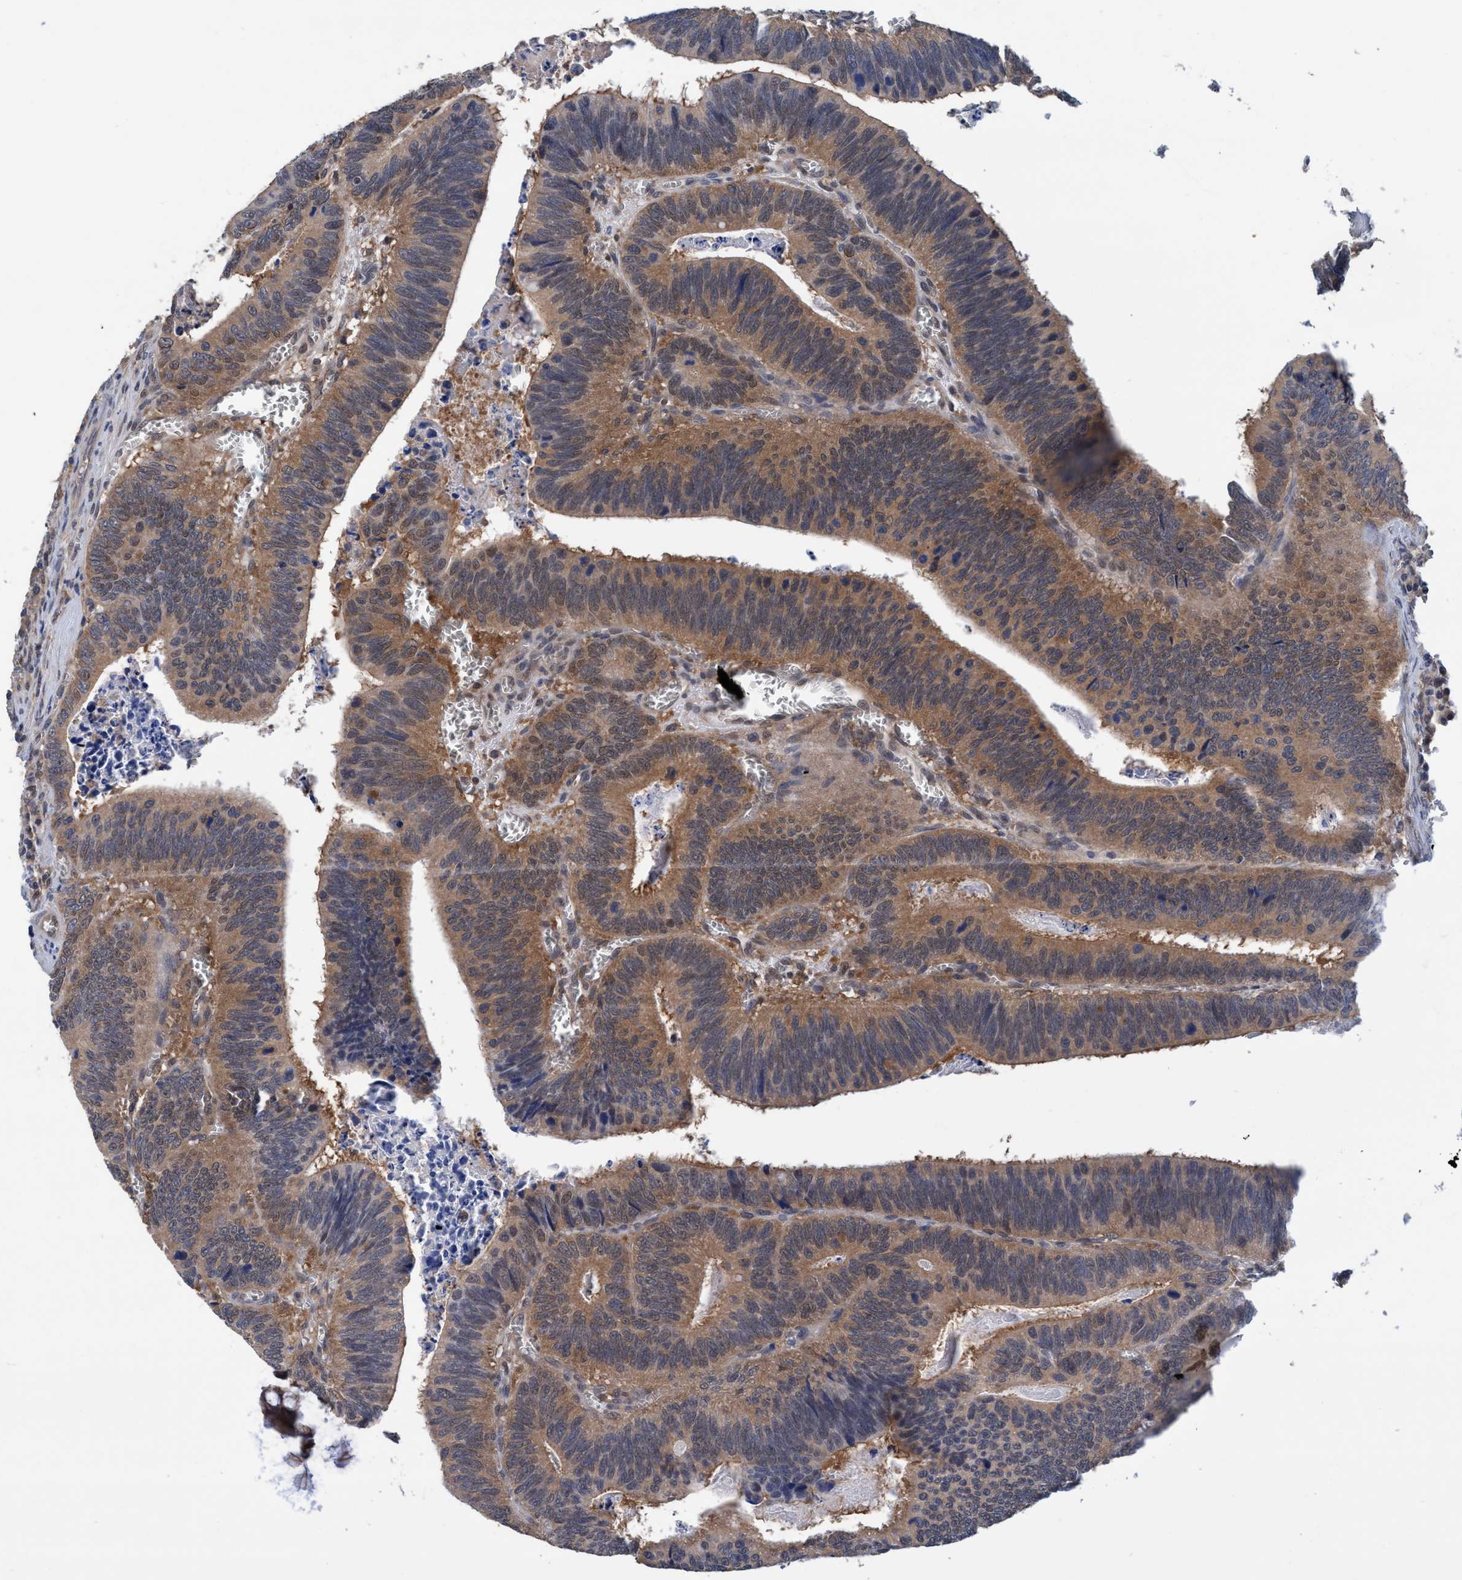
{"staining": {"intensity": "moderate", "quantity": ">75%", "location": "cytoplasmic/membranous,nuclear"}, "tissue": "colorectal cancer", "cell_type": "Tumor cells", "image_type": "cancer", "snomed": [{"axis": "morphology", "description": "Inflammation, NOS"}, {"axis": "morphology", "description": "Adenocarcinoma, NOS"}, {"axis": "topography", "description": "Colon"}], "caption": "IHC of human colorectal cancer (adenocarcinoma) exhibits medium levels of moderate cytoplasmic/membranous and nuclear positivity in about >75% of tumor cells.", "gene": "PSMD12", "patient": {"sex": "male", "age": 72}}